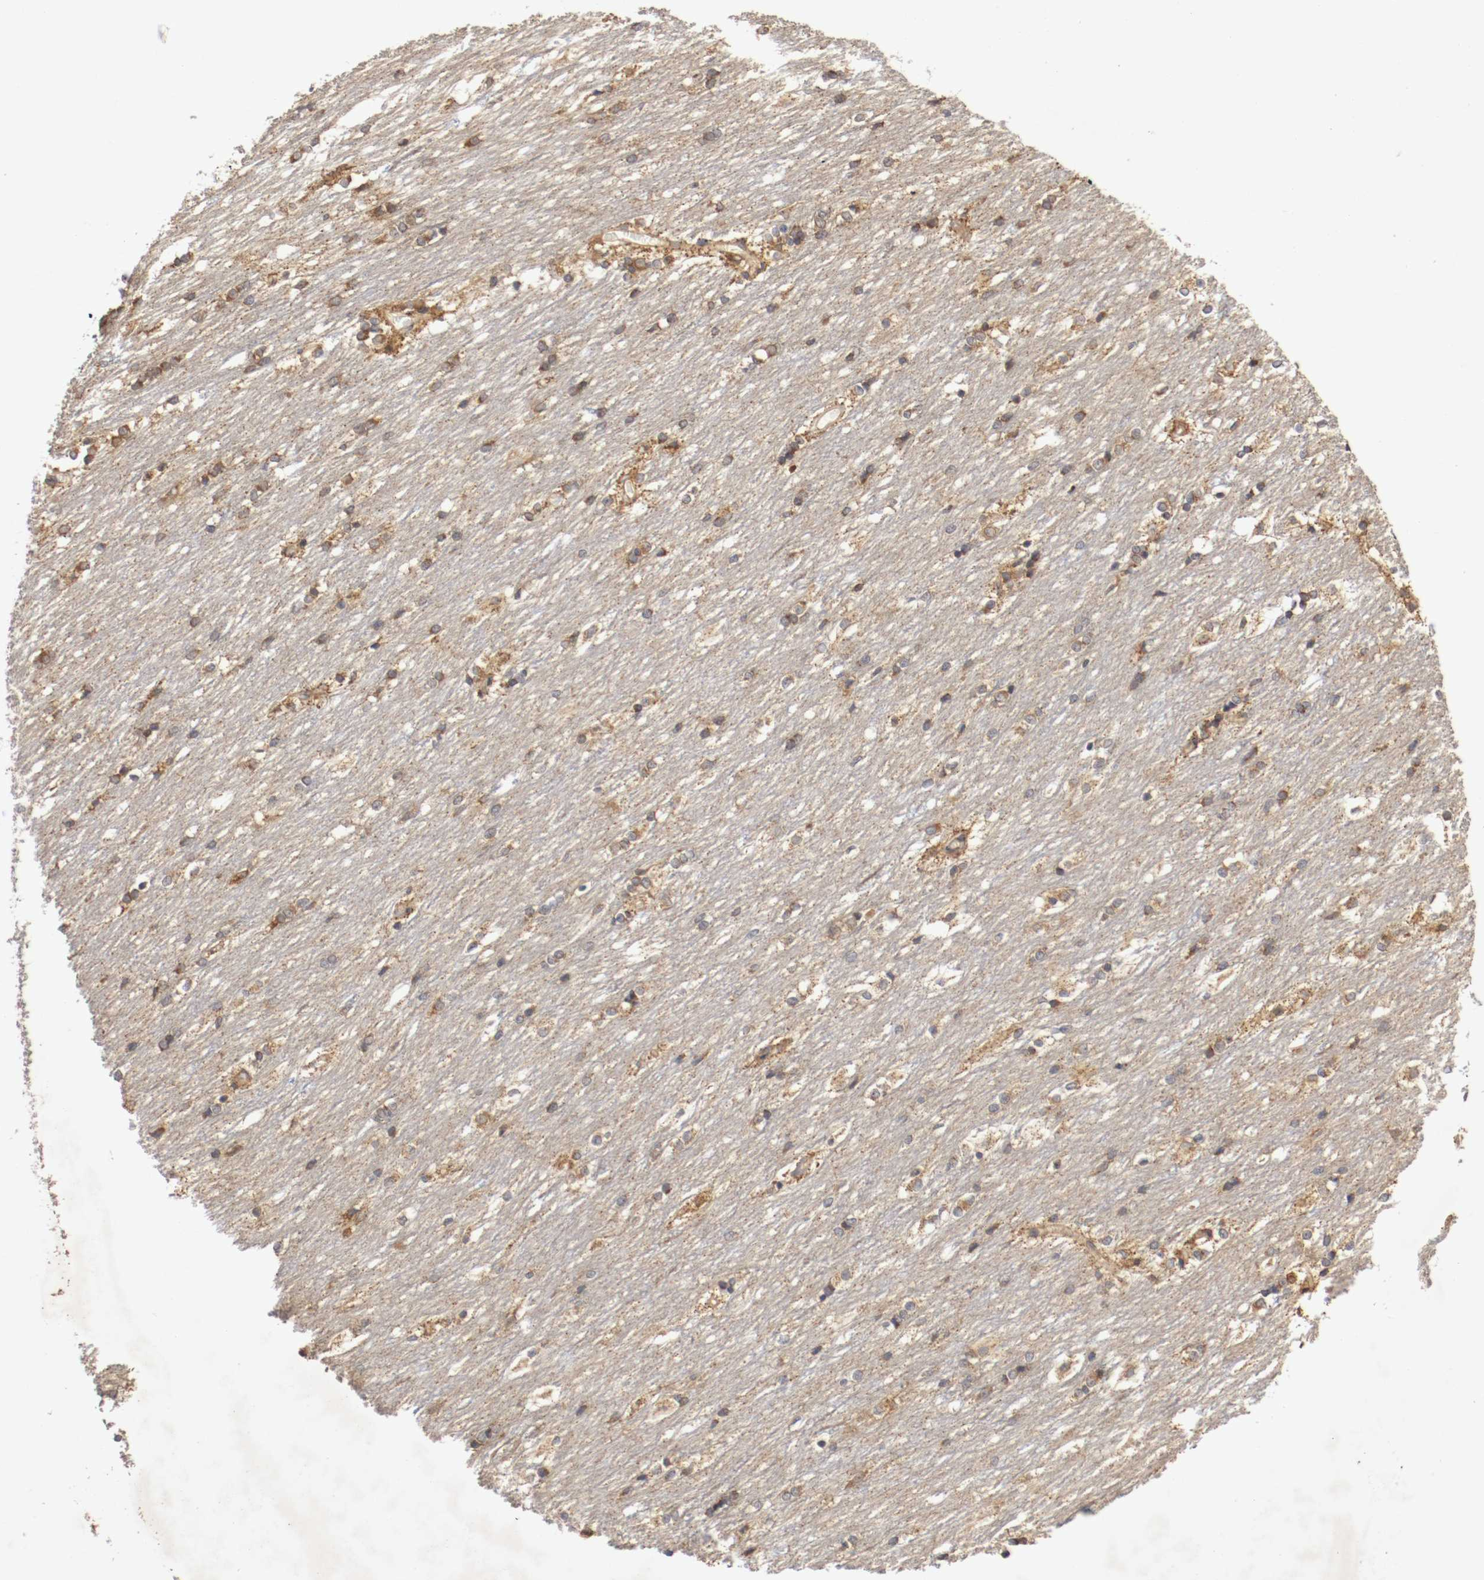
{"staining": {"intensity": "weak", "quantity": "<25%", "location": "cytoplasmic/membranous"}, "tissue": "caudate", "cell_type": "Glial cells", "image_type": "normal", "snomed": [{"axis": "morphology", "description": "Normal tissue, NOS"}, {"axis": "topography", "description": "Lateral ventricle wall"}], "caption": "The image displays no staining of glial cells in benign caudate.", "gene": "VEZT", "patient": {"sex": "female", "age": 19}}